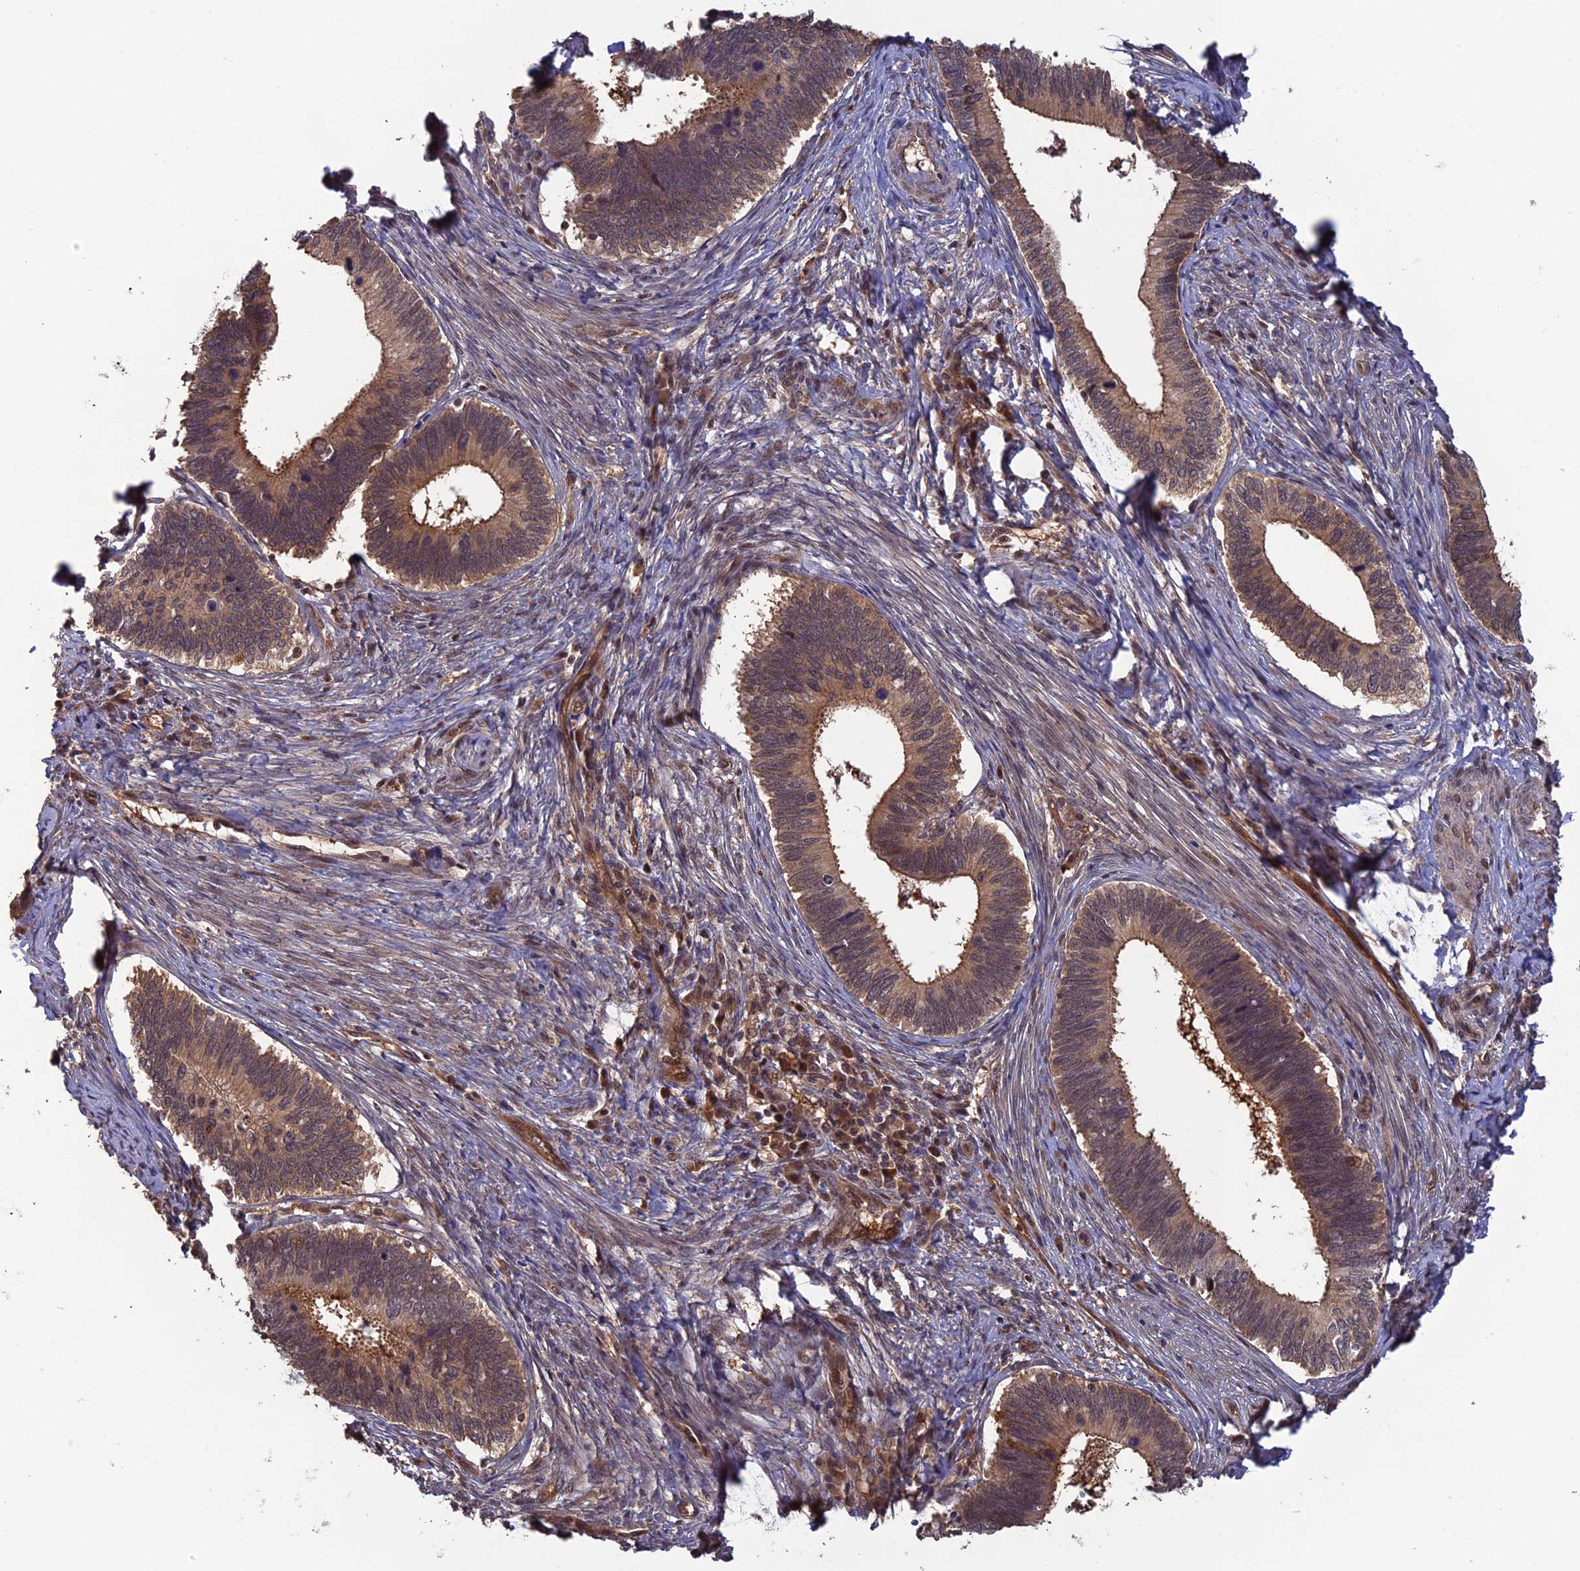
{"staining": {"intensity": "moderate", "quantity": ">75%", "location": "cytoplasmic/membranous"}, "tissue": "cervical cancer", "cell_type": "Tumor cells", "image_type": "cancer", "snomed": [{"axis": "morphology", "description": "Adenocarcinoma, NOS"}, {"axis": "topography", "description": "Cervix"}], "caption": "This image exhibits immunohistochemistry (IHC) staining of human cervical cancer (adenocarcinoma), with medium moderate cytoplasmic/membranous positivity in about >75% of tumor cells.", "gene": "LIN37", "patient": {"sex": "female", "age": 42}}